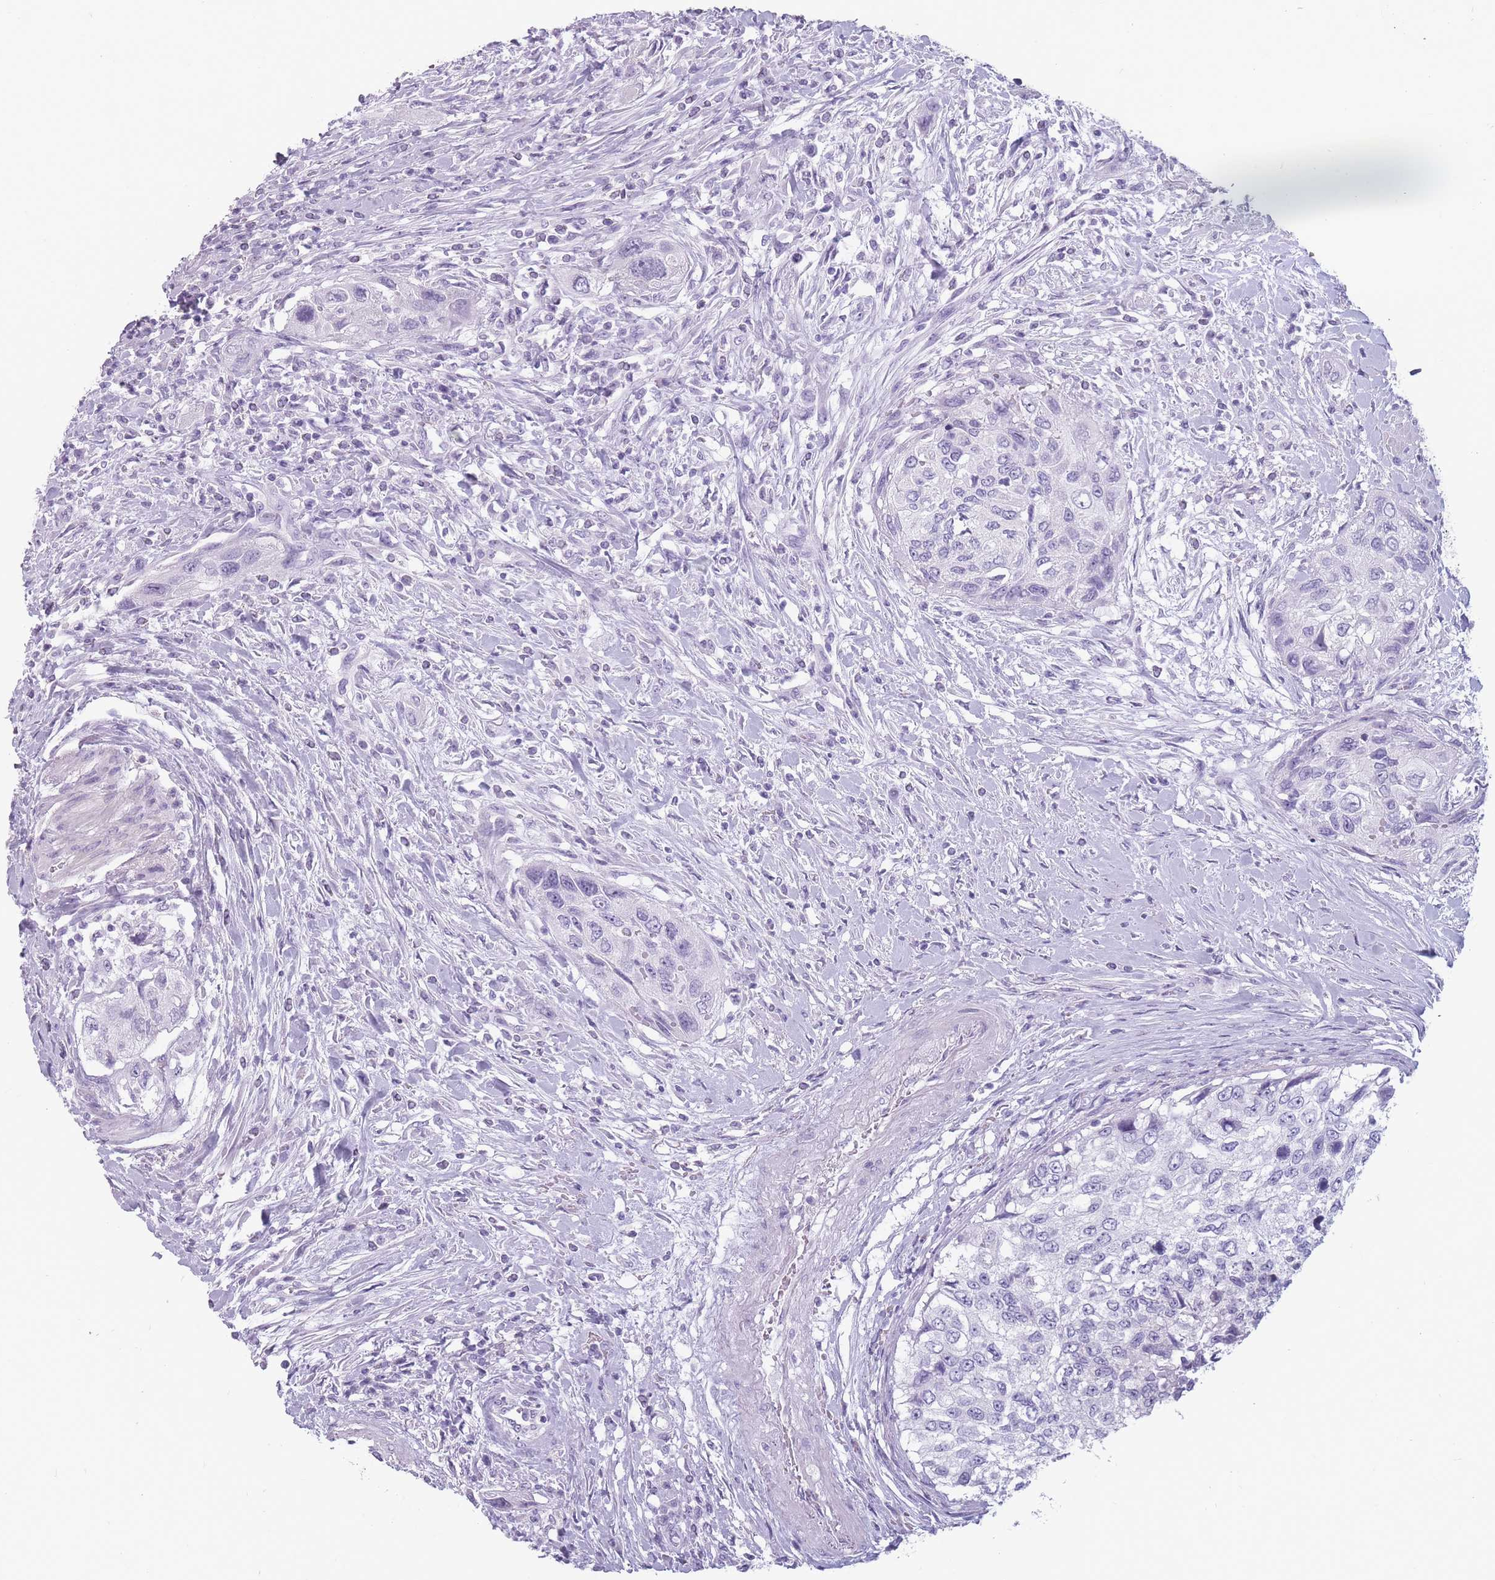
{"staining": {"intensity": "negative", "quantity": "none", "location": "none"}, "tissue": "urothelial cancer", "cell_type": "Tumor cells", "image_type": "cancer", "snomed": [{"axis": "morphology", "description": "Urothelial carcinoma, High grade"}, {"axis": "topography", "description": "Urinary bladder"}], "caption": "DAB (3,3'-diaminobenzidine) immunohistochemical staining of high-grade urothelial carcinoma displays no significant positivity in tumor cells.", "gene": "CCNO", "patient": {"sex": "female", "age": 60}}